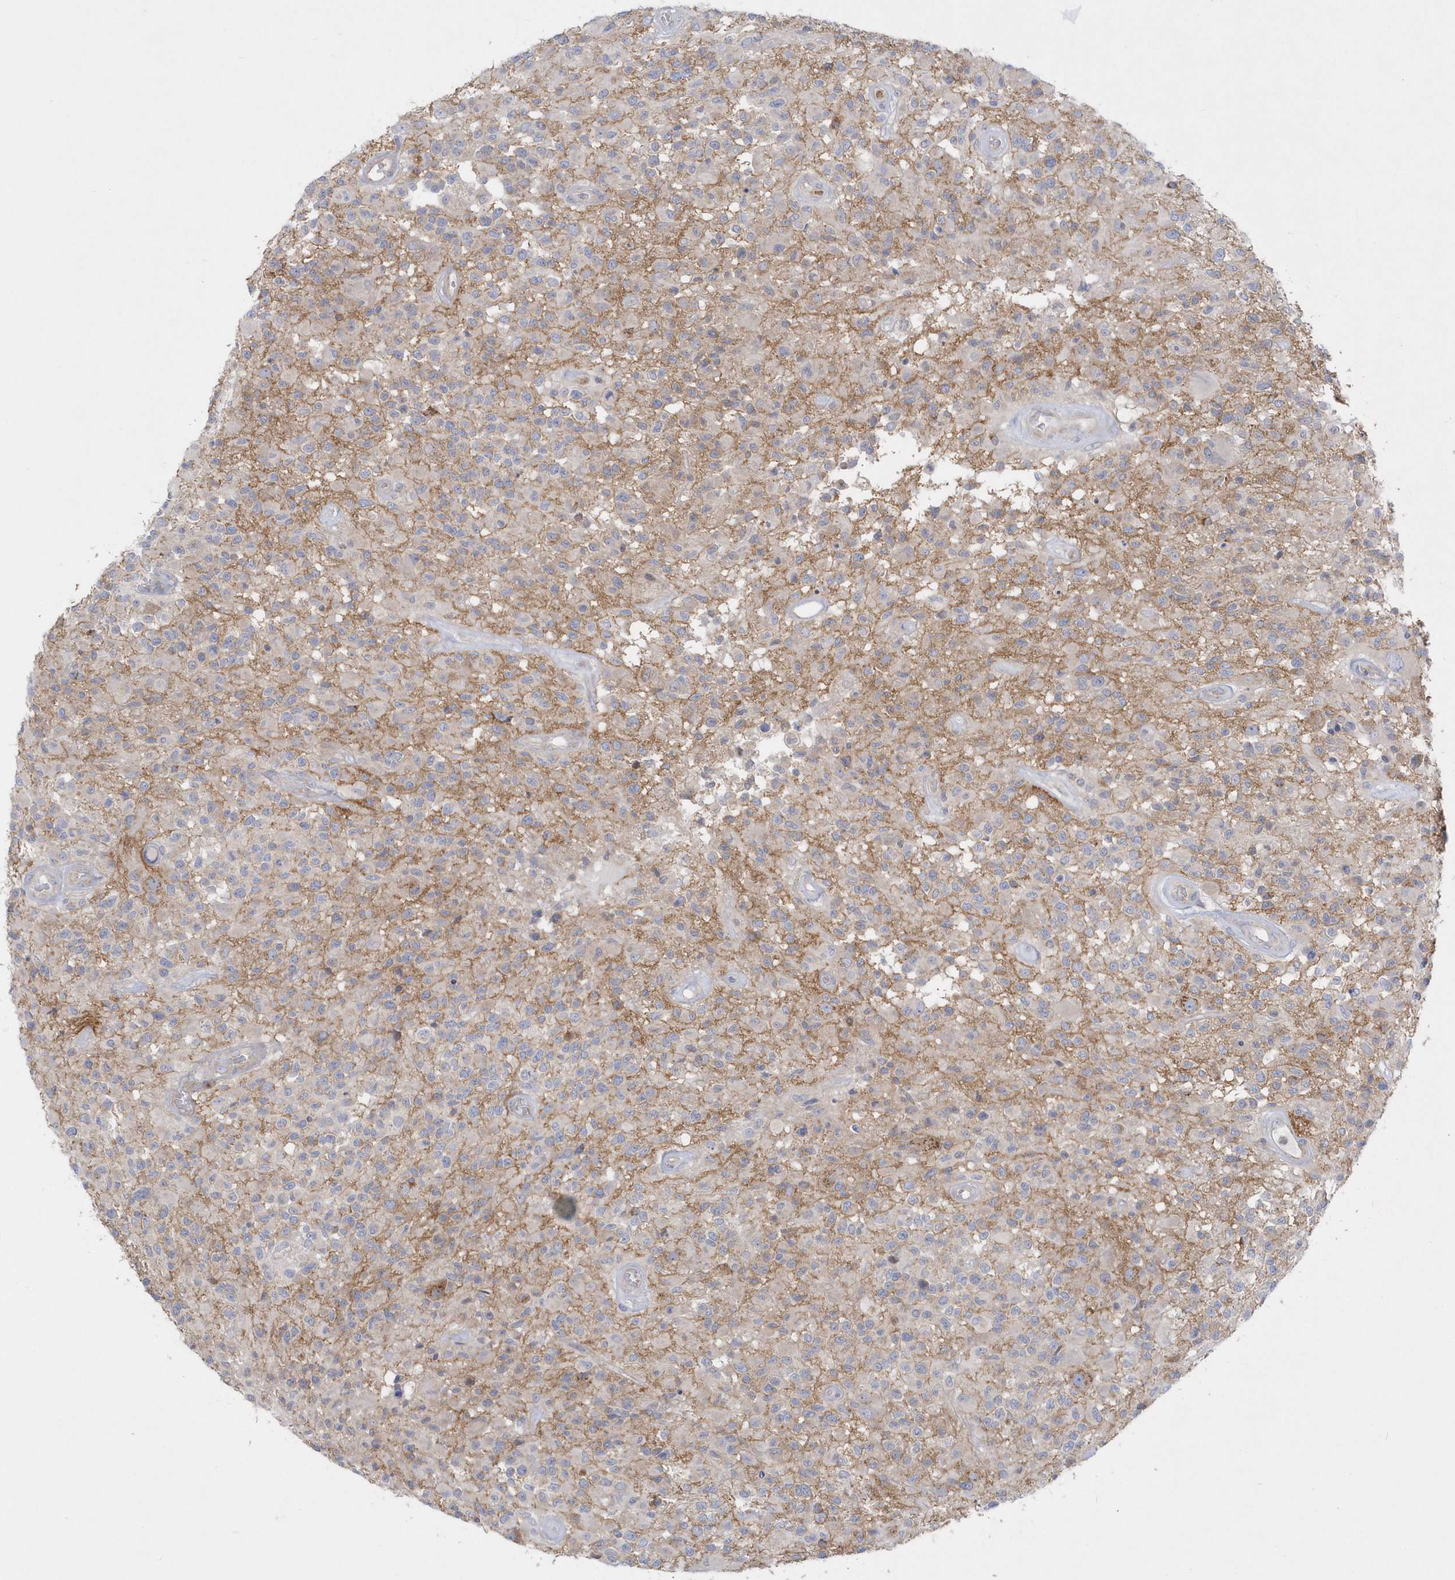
{"staining": {"intensity": "negative", "quantity": "none", "location": "none"}, "tissue": "glioma", "cell_type": "Tumor cells", "image_type": "cancer", "snomed": [{"axis": "morphology", "description": "Glioma, malignant, High grade"}, {"axis": "morphology", "description": "Glioblastoma, NOS"}, {"axis": "topography", "description": "Brain"}], "caption": "An immunohistochemistry (IHC) photomicrograph of glioma is shown. There is no staining in tumor cells of glioma. The staining is performed using DAB (3,3'-diaminobenzidine) brown chromogen with nuclei counter-stained in using hematoxylin.", "gene": "DNAJC18", "patient": {"sex": "male", "age": 60}}